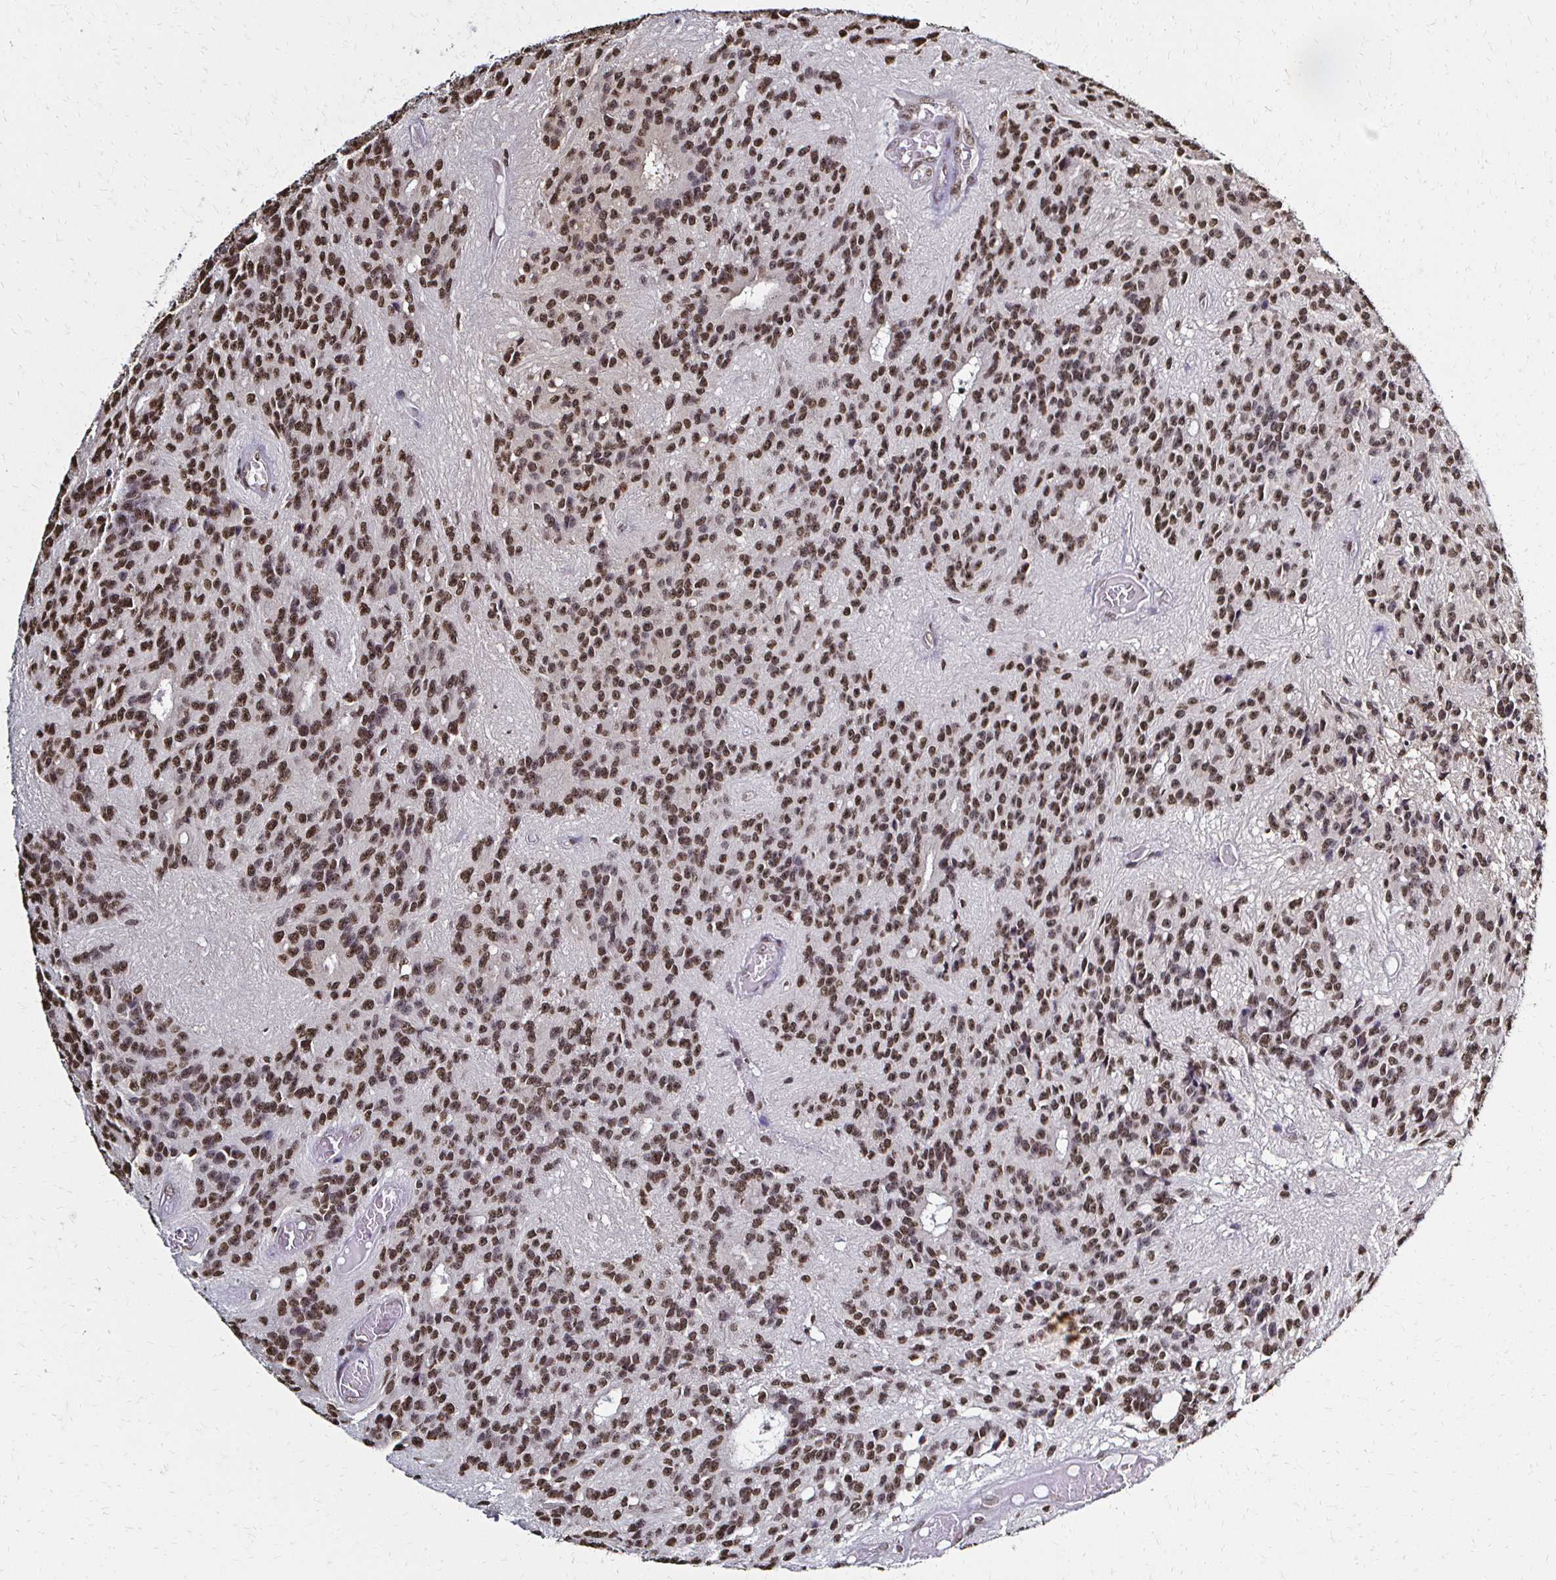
{"staining": {"intensity": "moderate", "quantity": ">75%", "location": "nuclear"}, "tissue": "glioma", "cell_type": "Tumor cells", "image_type": "cancer", "snomed": [{"axis": "morphology", "description": "Glioma, malignant, Low grade"}, {"axis": "topography", "description": "Brain"}], "caption": "Immunohistochemistry (IHC) staining of glioma, which shows medium levels of moderate nuclear expression in about >75% of tumor cells indicating moderate nuclear protein positivity. The staining was performed using DAB (3,3'-diaminobenzidine) (brown) for protein detection and nuclei were counterstained in hematoxylin (blue).", "gene": "HOXA9", "patient": {"sex": "male", "age": 31}}